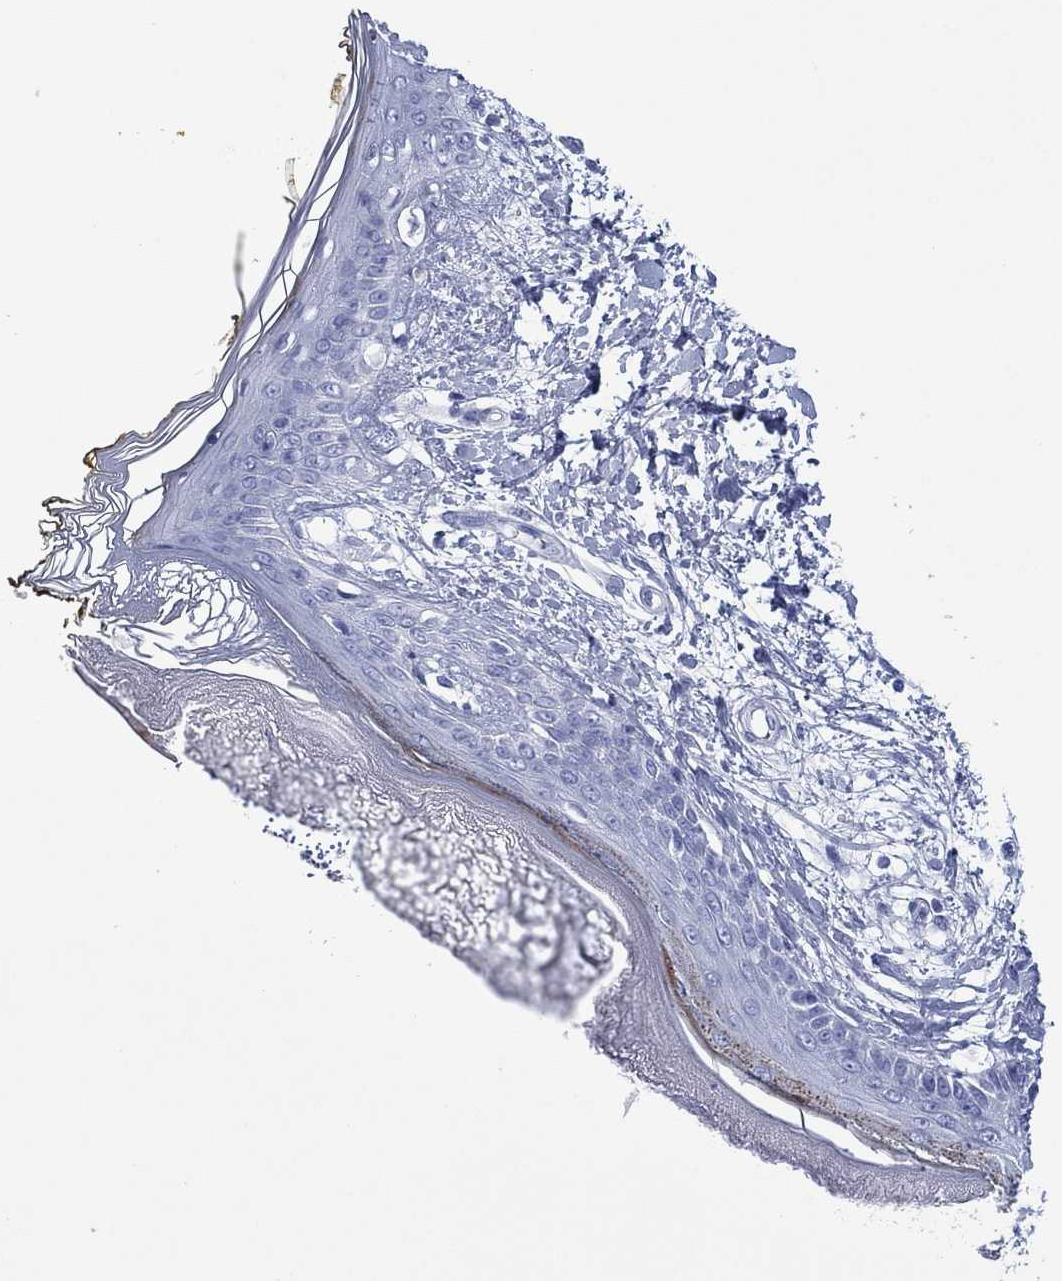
{"staining": {"intensity": "negative", "quantity": "none", "location": "none"}, "tissue": "skin", "cell_type": "Fibroblasts", "image_type": "normal", "snomed": [{"axis": "morphology", "description": "Normal tissue, NOS"}, {"axis": "topography", "description": "Skin"}], "caption": "This photomicrograph is of normal skin stained with IHC to label a protein in brown with the nuclei are counter-stained blue. There is no staining in fibroblasts. Brightfield microscopy of immunohistochemistry stained with DAB (3,3'-diaminobenzidine) (brown) and hematoxylin (blue), captured at high magnification.", "gene": "SIGLECL1", "patient": {"sex": "female", "age": 34}}